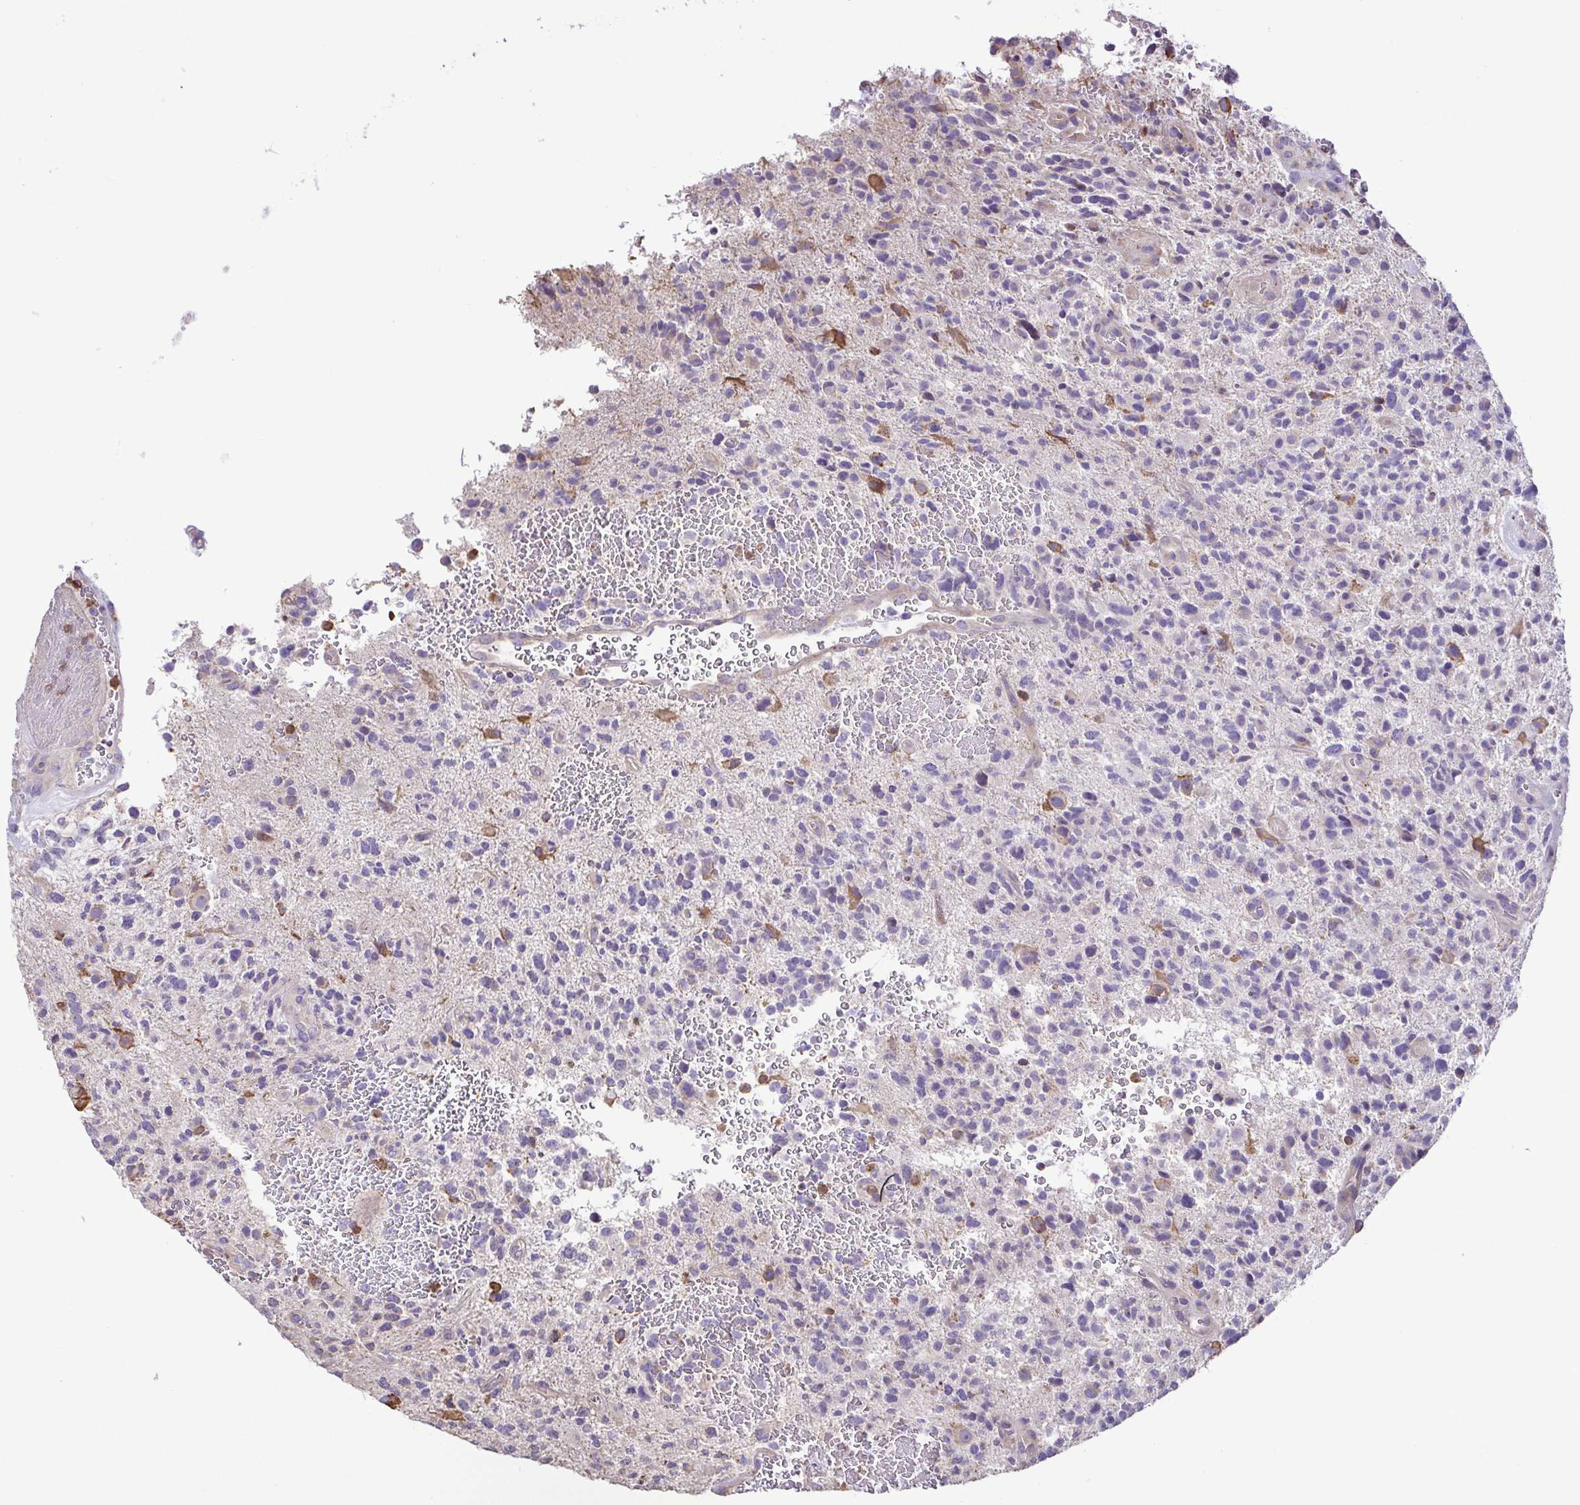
{"staining": {"intensity": "negative", "quantity": "none", "location": "none"}, "tissue": "glioma", "cell_type": "Tumor cells", "image_type": "cancer", "snomed": [{"axis": "morphology", "description": "Glioma, malignant, High grade"}, {"axis": "topography", "description": "Brain"}], "caption": "A high-resolution image shows immunohistochemistry (IHC) staining of glioma, which exhibits no significant positivity in tumor cells.", "gene": "MYL10", "patient": {"sex": "female", "age": 71}}